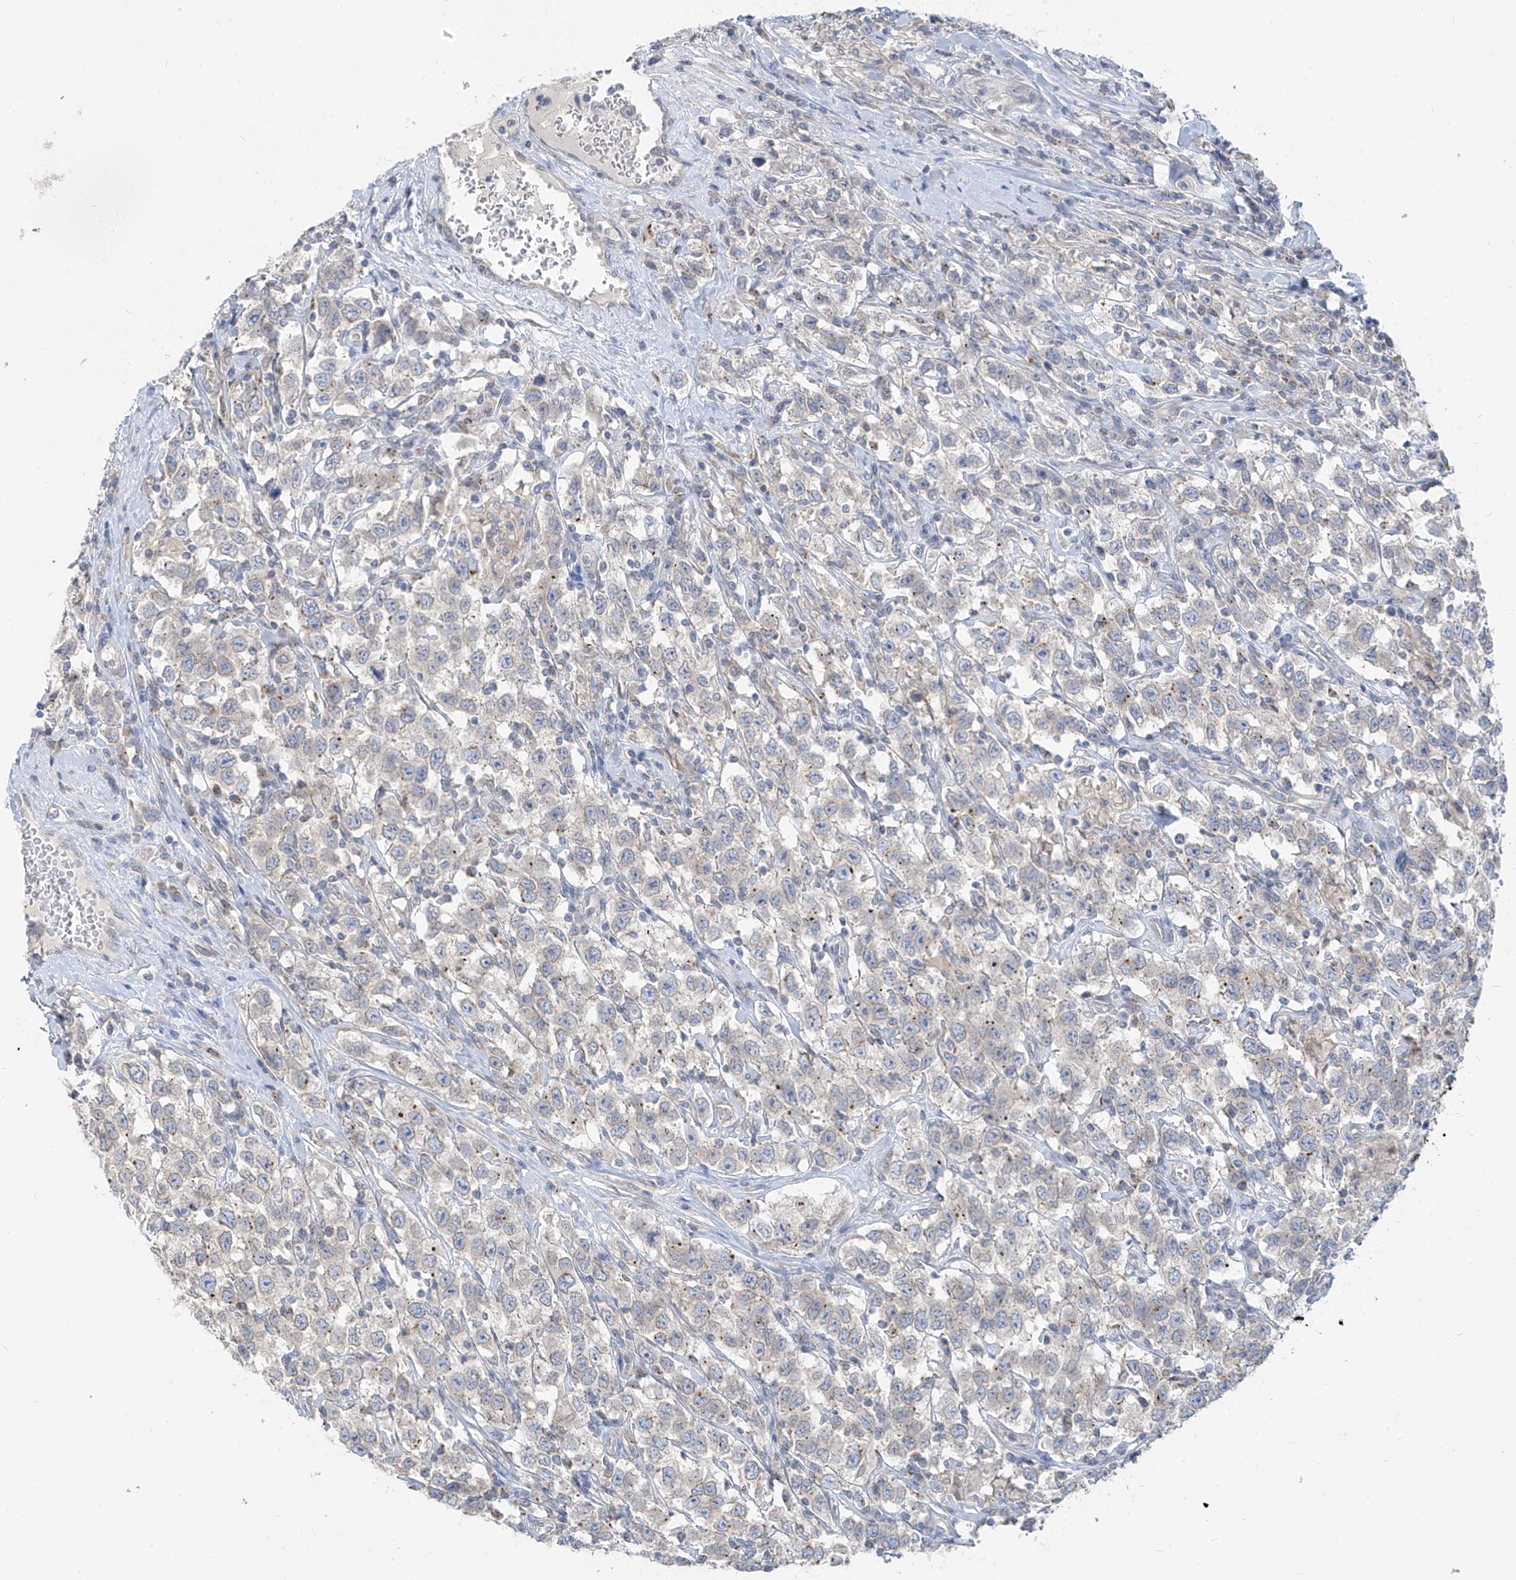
{"staining": {"intensity": "weak", "quantity": "<25%", "location": "cytoplasmic/membranous,nuclear"}, "tissue": "testis cancer", "cell_type": "Tumor cells", "image_type": "cancer", "snomed": [{"axis": "morphology", "description": "Seminoma, NOS"}, {"axis": "topography", "description": "Testis"}], "caption": "Tumor cells are negative for protein expression in human seminoma (testis).", "gene": "KRTAP25-1", "patient": {"sex": "male", "age": 41}}